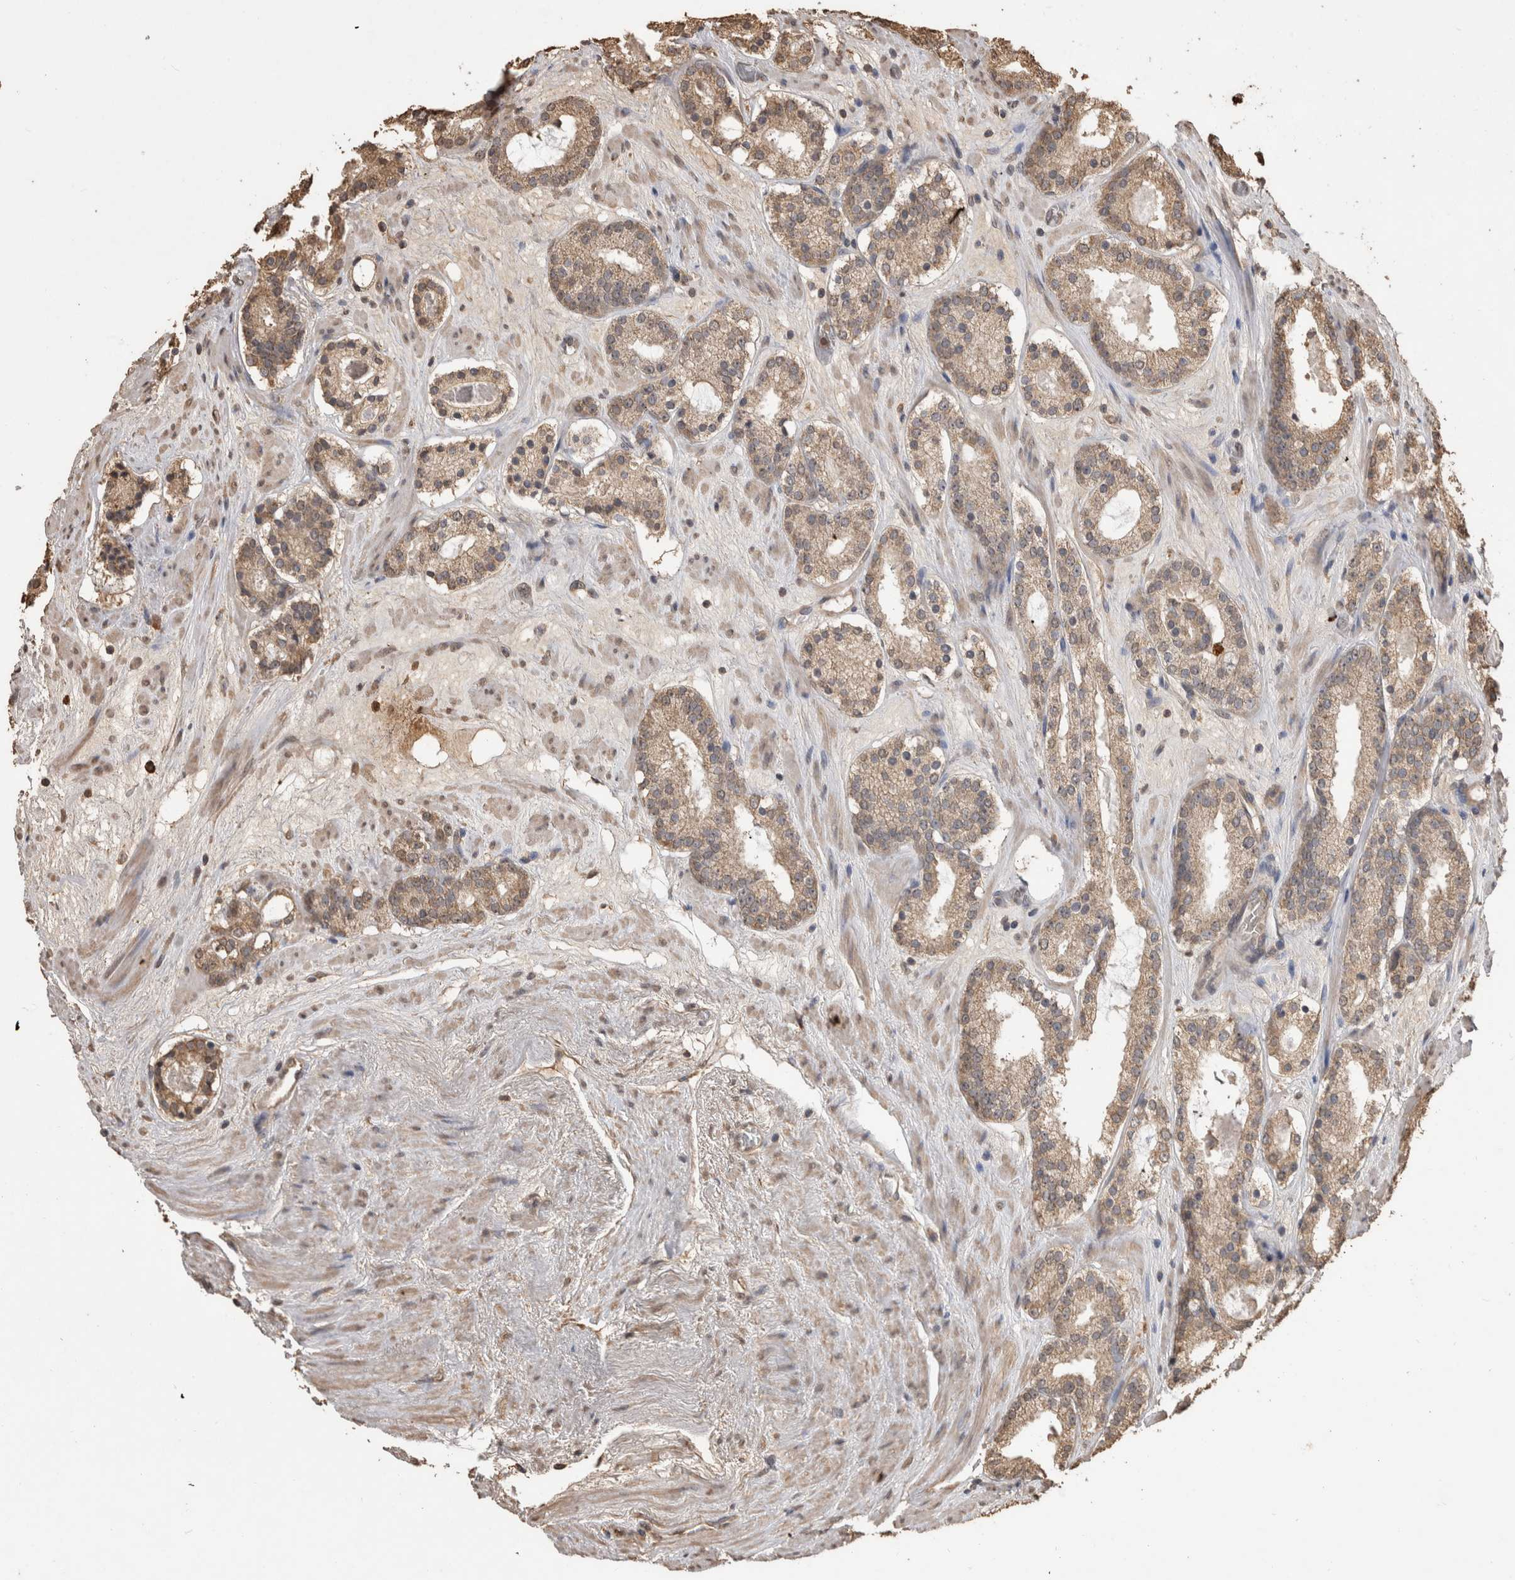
{"staining": {"intensity": "moderate", "quantity": ">75%", "location": "cytoplasmic/membranous"}, "tissue": "prostate cancer", "cell_type": "Tumor cells", "image_type": "cancer", "snomed": [{"axis": "morphology", "description": "Adenocarcinoma, Low grade"}, {"axis": "topography", "description": "Prostate"}], "caption": "High-power microscopy captured an immunohistochemistry micrograph of prostate low-grade adenocarcinoma, revealing moderate cytoplasmic/membranous expression in approximately >75% of tumor cells.", "gene": "SOCS5", "patient": {"sex": "male", "age": 69}}